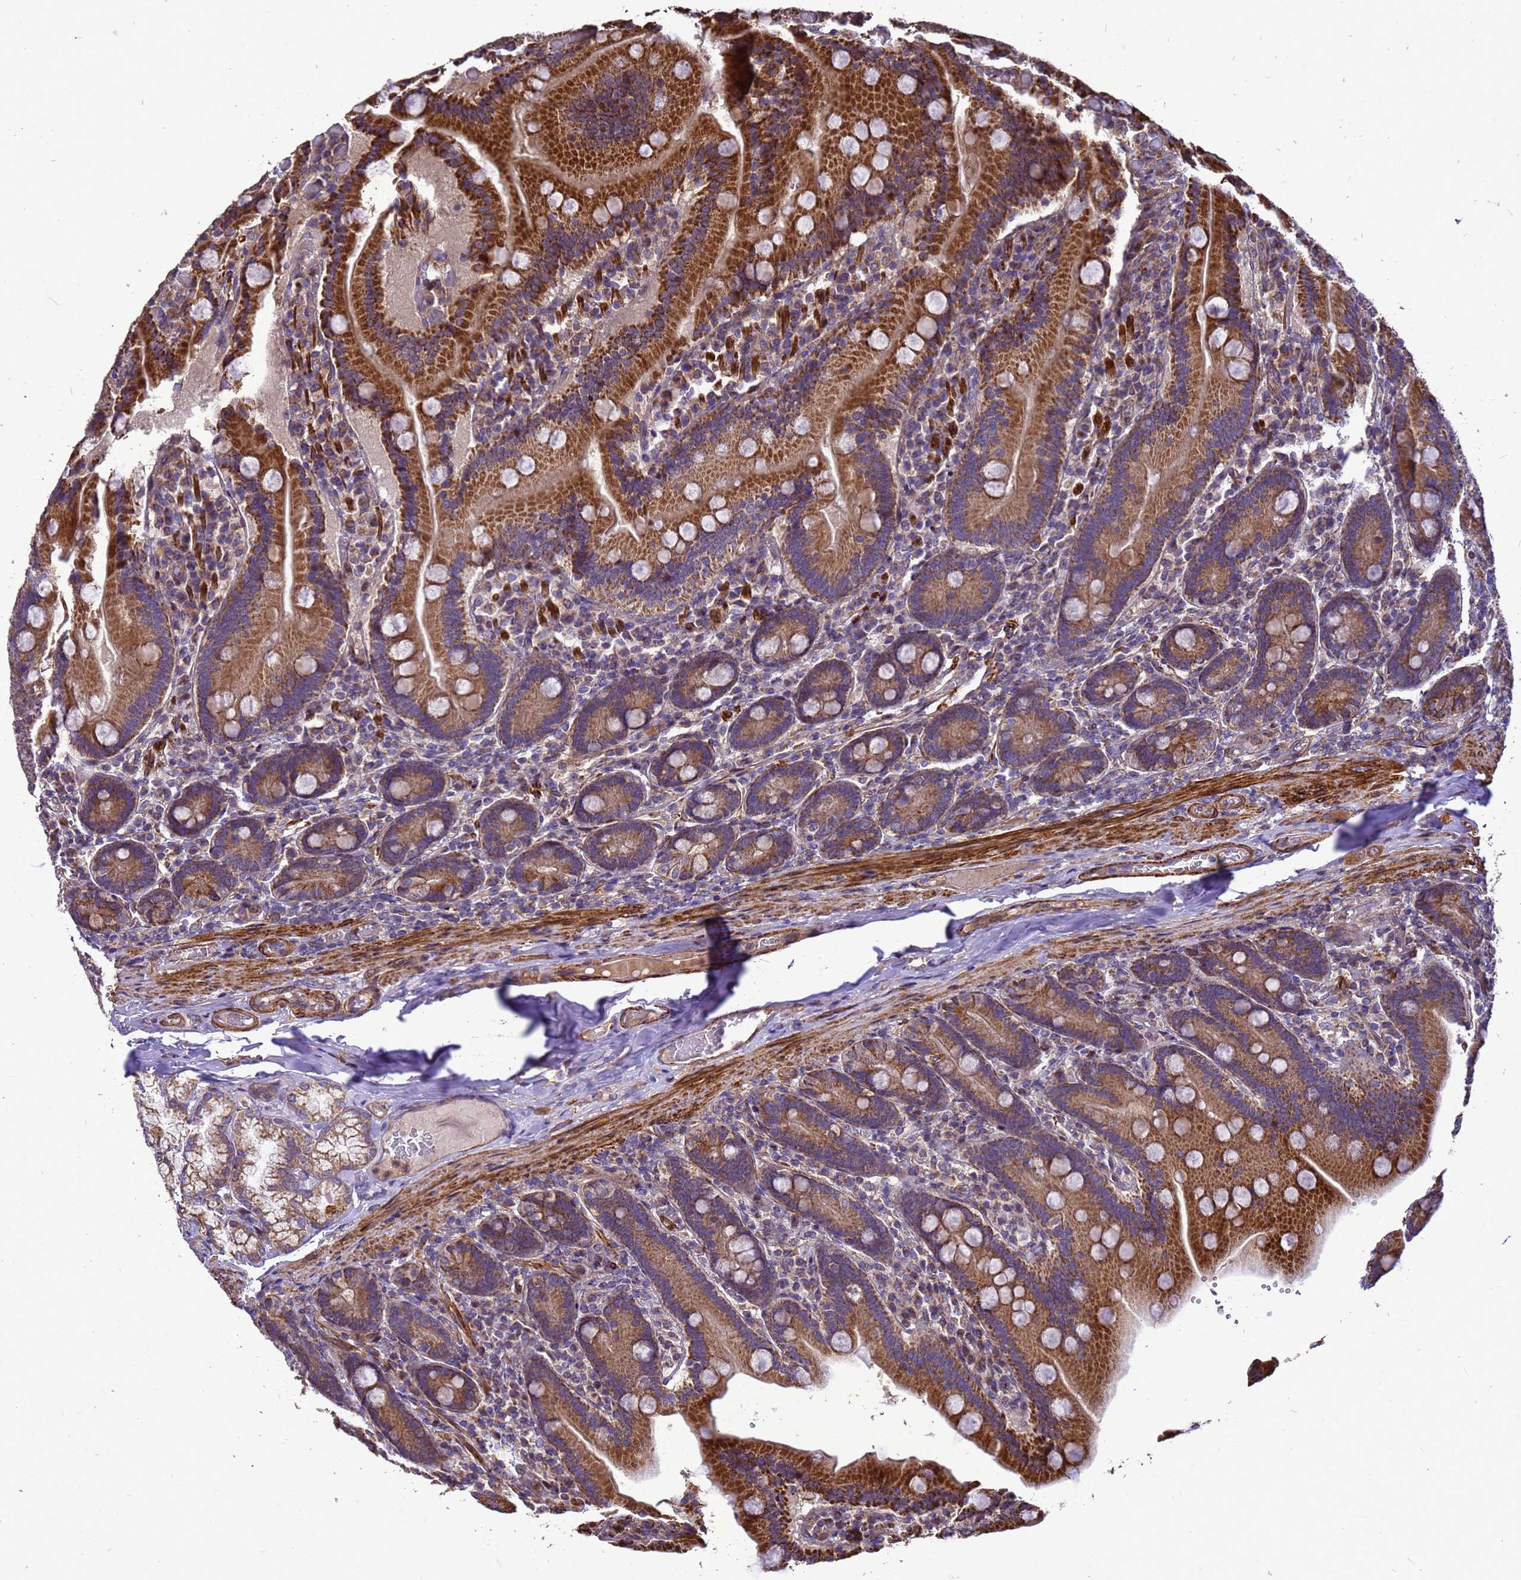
{"staining": {"intensity": "strong", "quantity": ">75%", "location": "cytoplasmic/membranous"}, "tissue": "duodenum", "cell_type": "Glandular cells", "image_type": "normal", "snomed": [{"axis": "morphology", "description": "Normal tissue, NOS"}, {"axis": "topography", "description": "Duodenum"}], "caption": "This photomicrograph displays normal duodenum stained with immunohistochemistry (IHC) to label a protein in brown. The cytoplasmic/membranous of glandular cells show strong positivity for the protein. Nuclei are counter-stained blue.", "gene": "RSPRY1", "patient": {"sex": "female", "age": 62}}